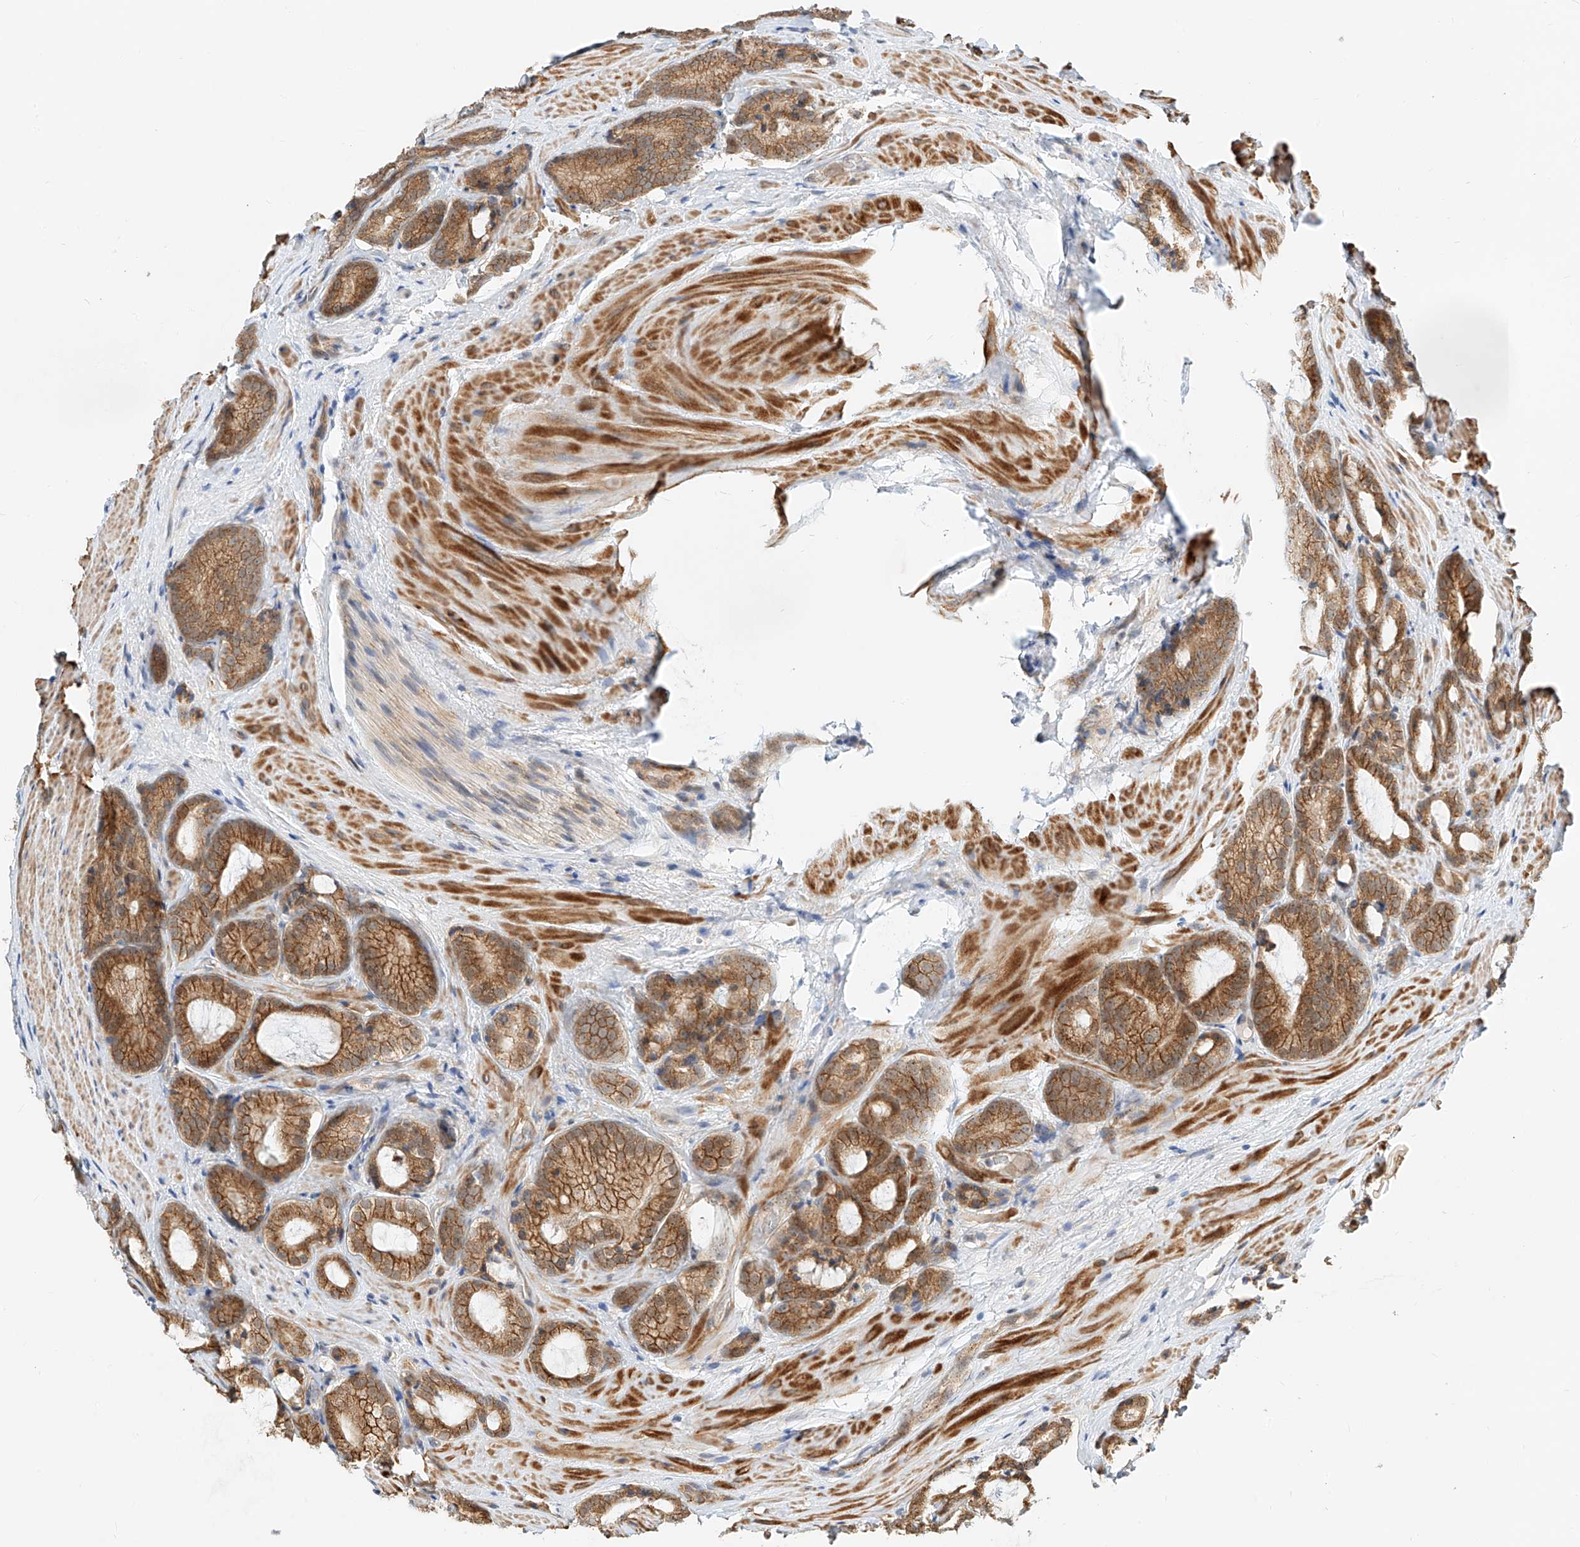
{"staining": {"intensity": "strong", "quantity": ">75%", "location": "cytoplasmic/membranous"}, "tissue": "prostate cancer", "cell_type": "Tumor cells", "image_type": "cancer", "snomed": [{"axis": "morphology", "description": "Adenocarcinoma, High grade"}, {"axis": "topography", "description": "Prostate"}], "caption": "A brown stain shows strong cytoplasmic/membranous positivity of a protein in prostate cancer tumor cells.", "gene": "CPAMD8", "patient": {"sex": "male", "age": 63}}